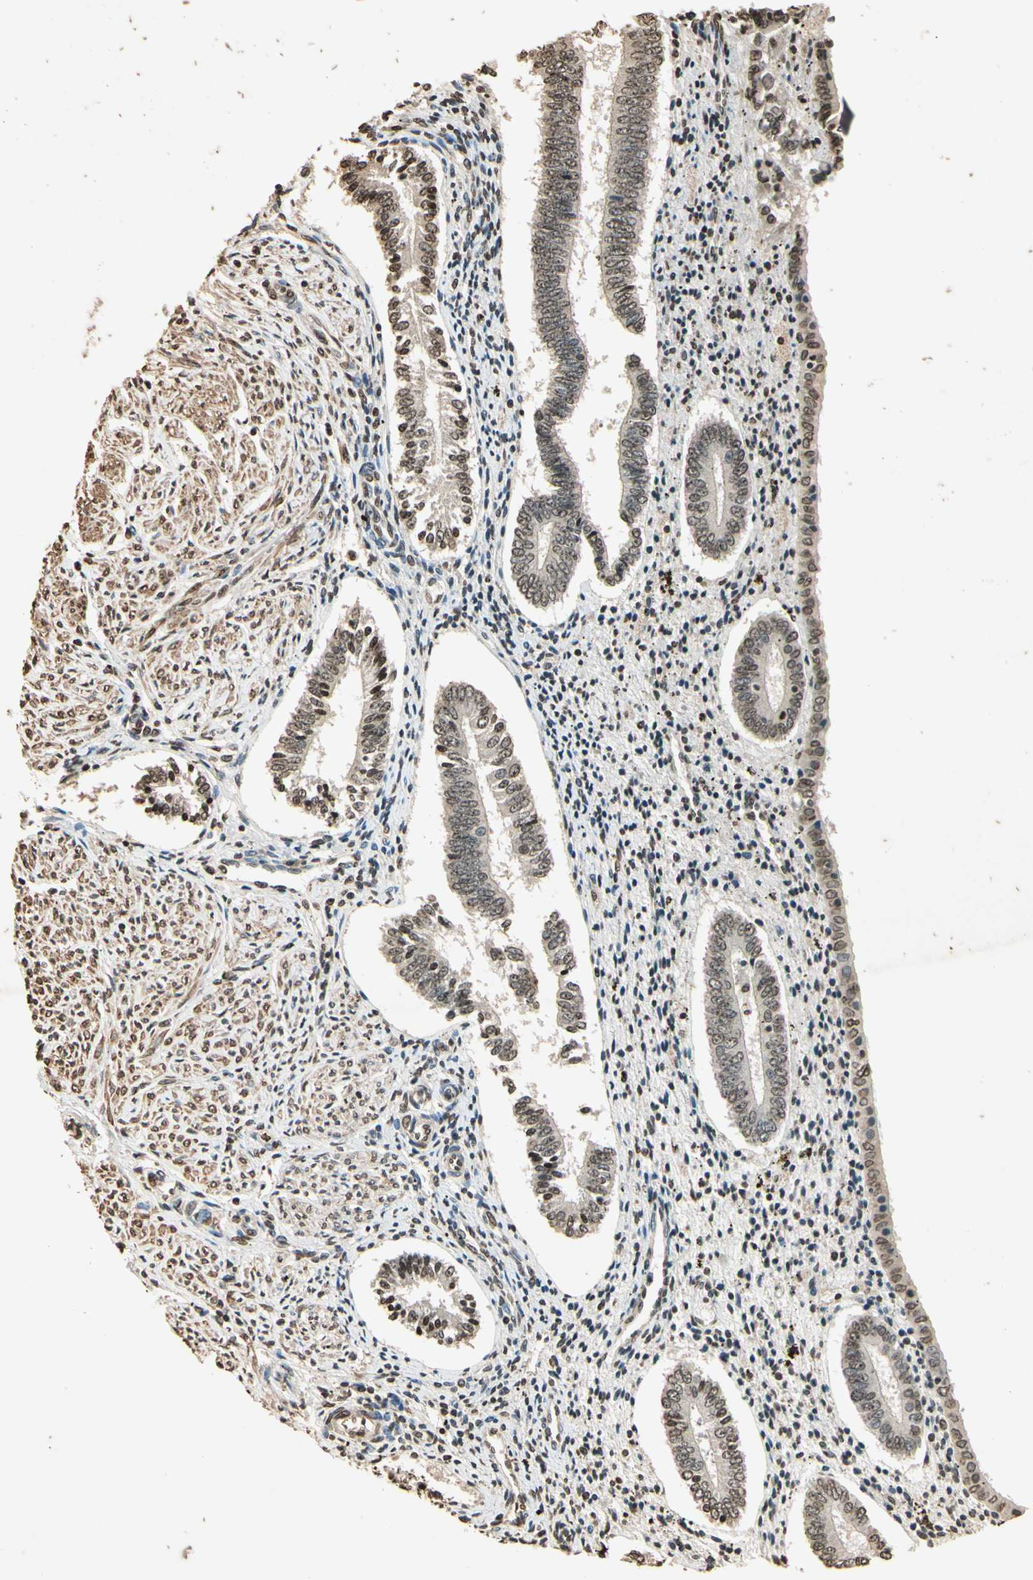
{"staining": {"intensity": "weak", "quantity": "25%-75%", "location": "nuclear"}, "tissue": "endometrium", "cell_type": "Cells in endometrial stroma", "image_type": "normal", "snomed": [{"axis": "morphology", "description": "Normal tissue, NOS"}, {"axis": "topography", "description": "Endometrium"}], "caption": "This is a micrograph of immunohistochemistry (IHC) staining of benign endometrium, which shows weak positivity in the nuclear of cells in endometrial stroma.", "gene": "TOP1", "patient": {"sex": "female", "age": 42}}